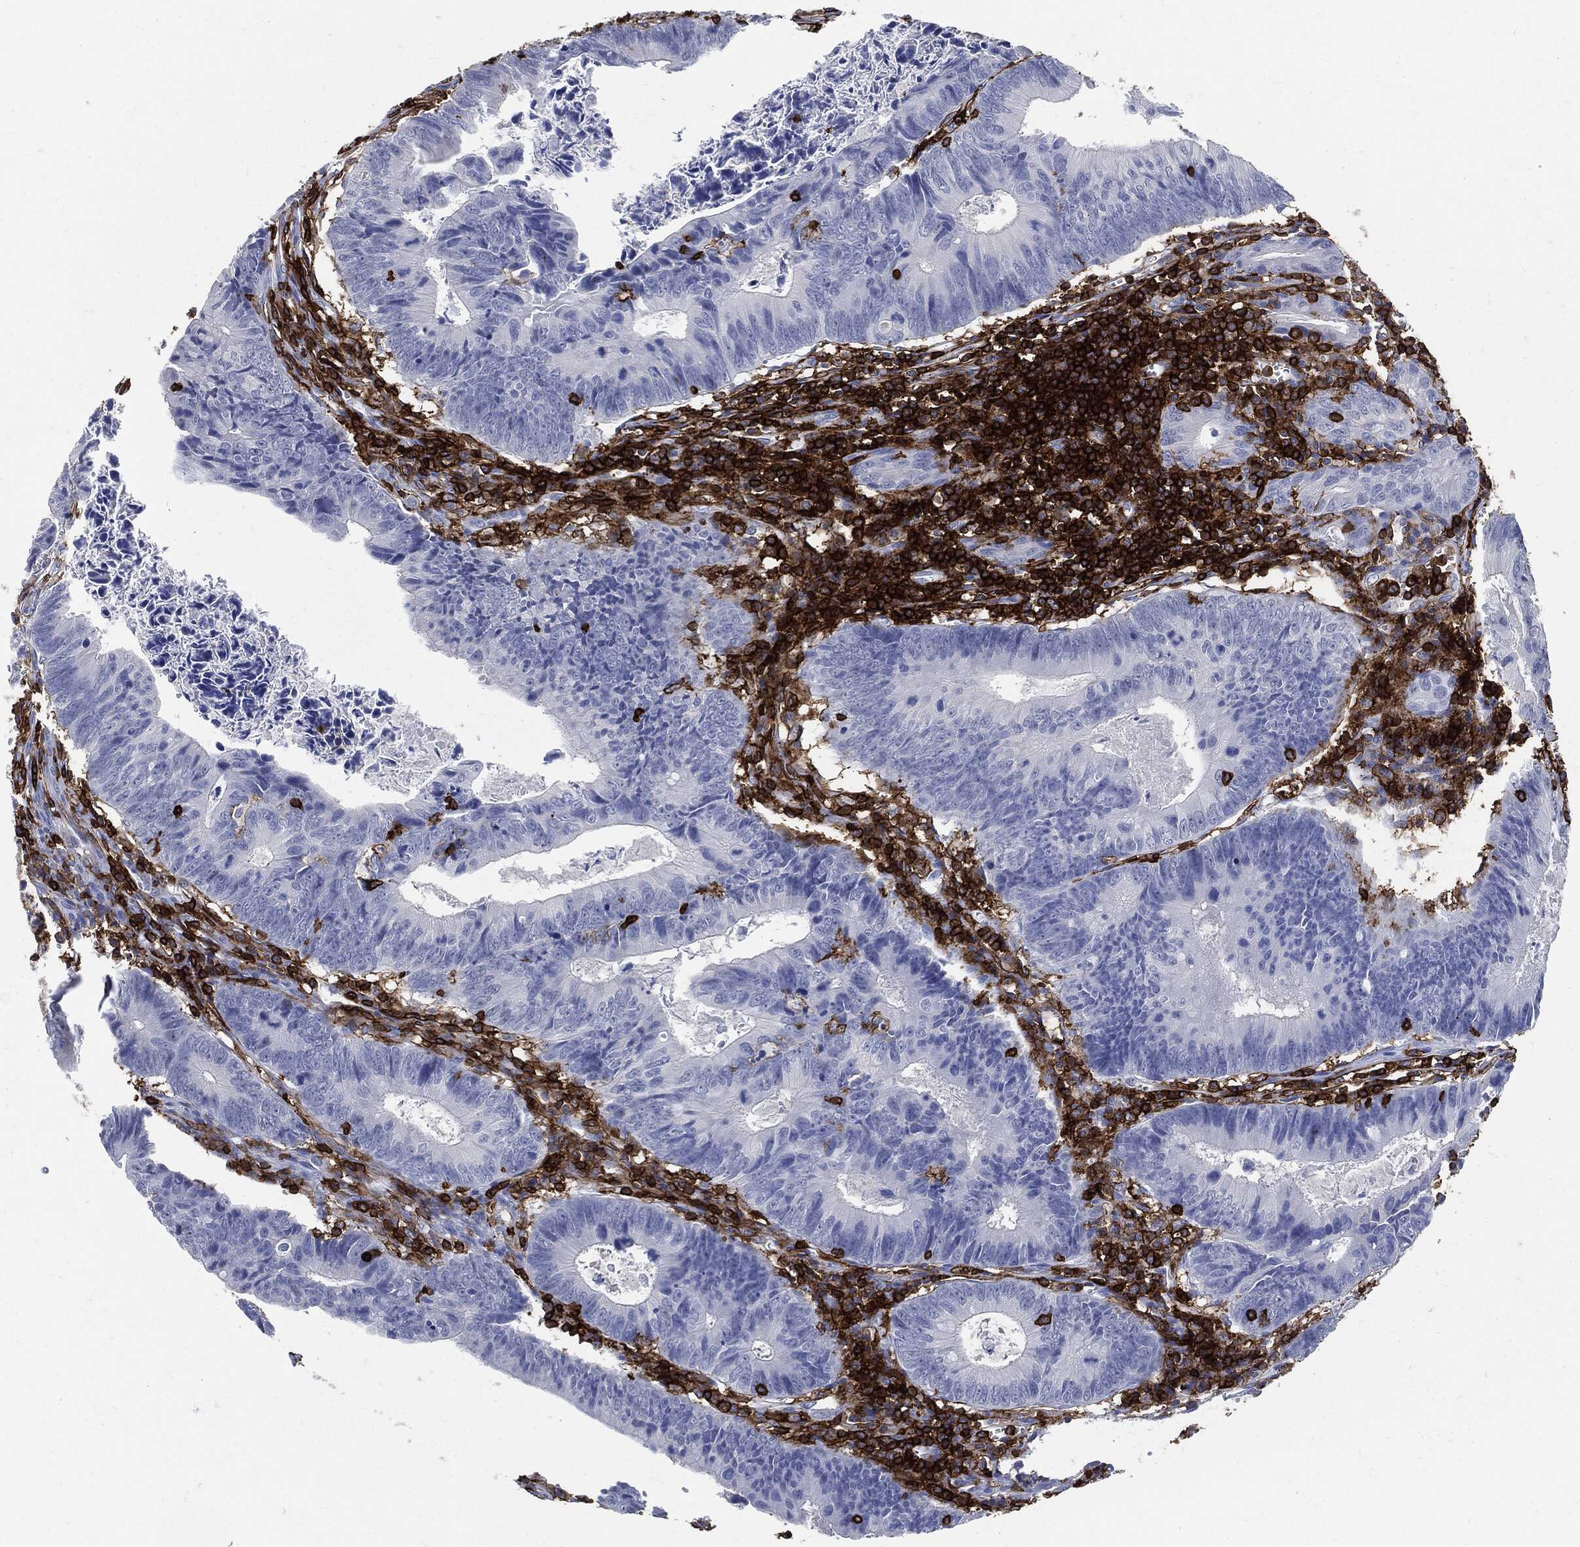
{"staining": {"intensity": "negative", "quantity": "none", "location": "none"}, "tissue": "colorectal cancer", "cell_type": "Tumor cells", "image_type": "cancer", "snomed": [{"axis": "morphology", "description": "Adenocarcinoma, NOS"}, {"axis": "topography", "description": "Colon"}], "caption": "Tumor cells show no significant positivity in colorectal cancer.", "gene": "PTPRC", "patient": {"sex": "female", "age": 87}}